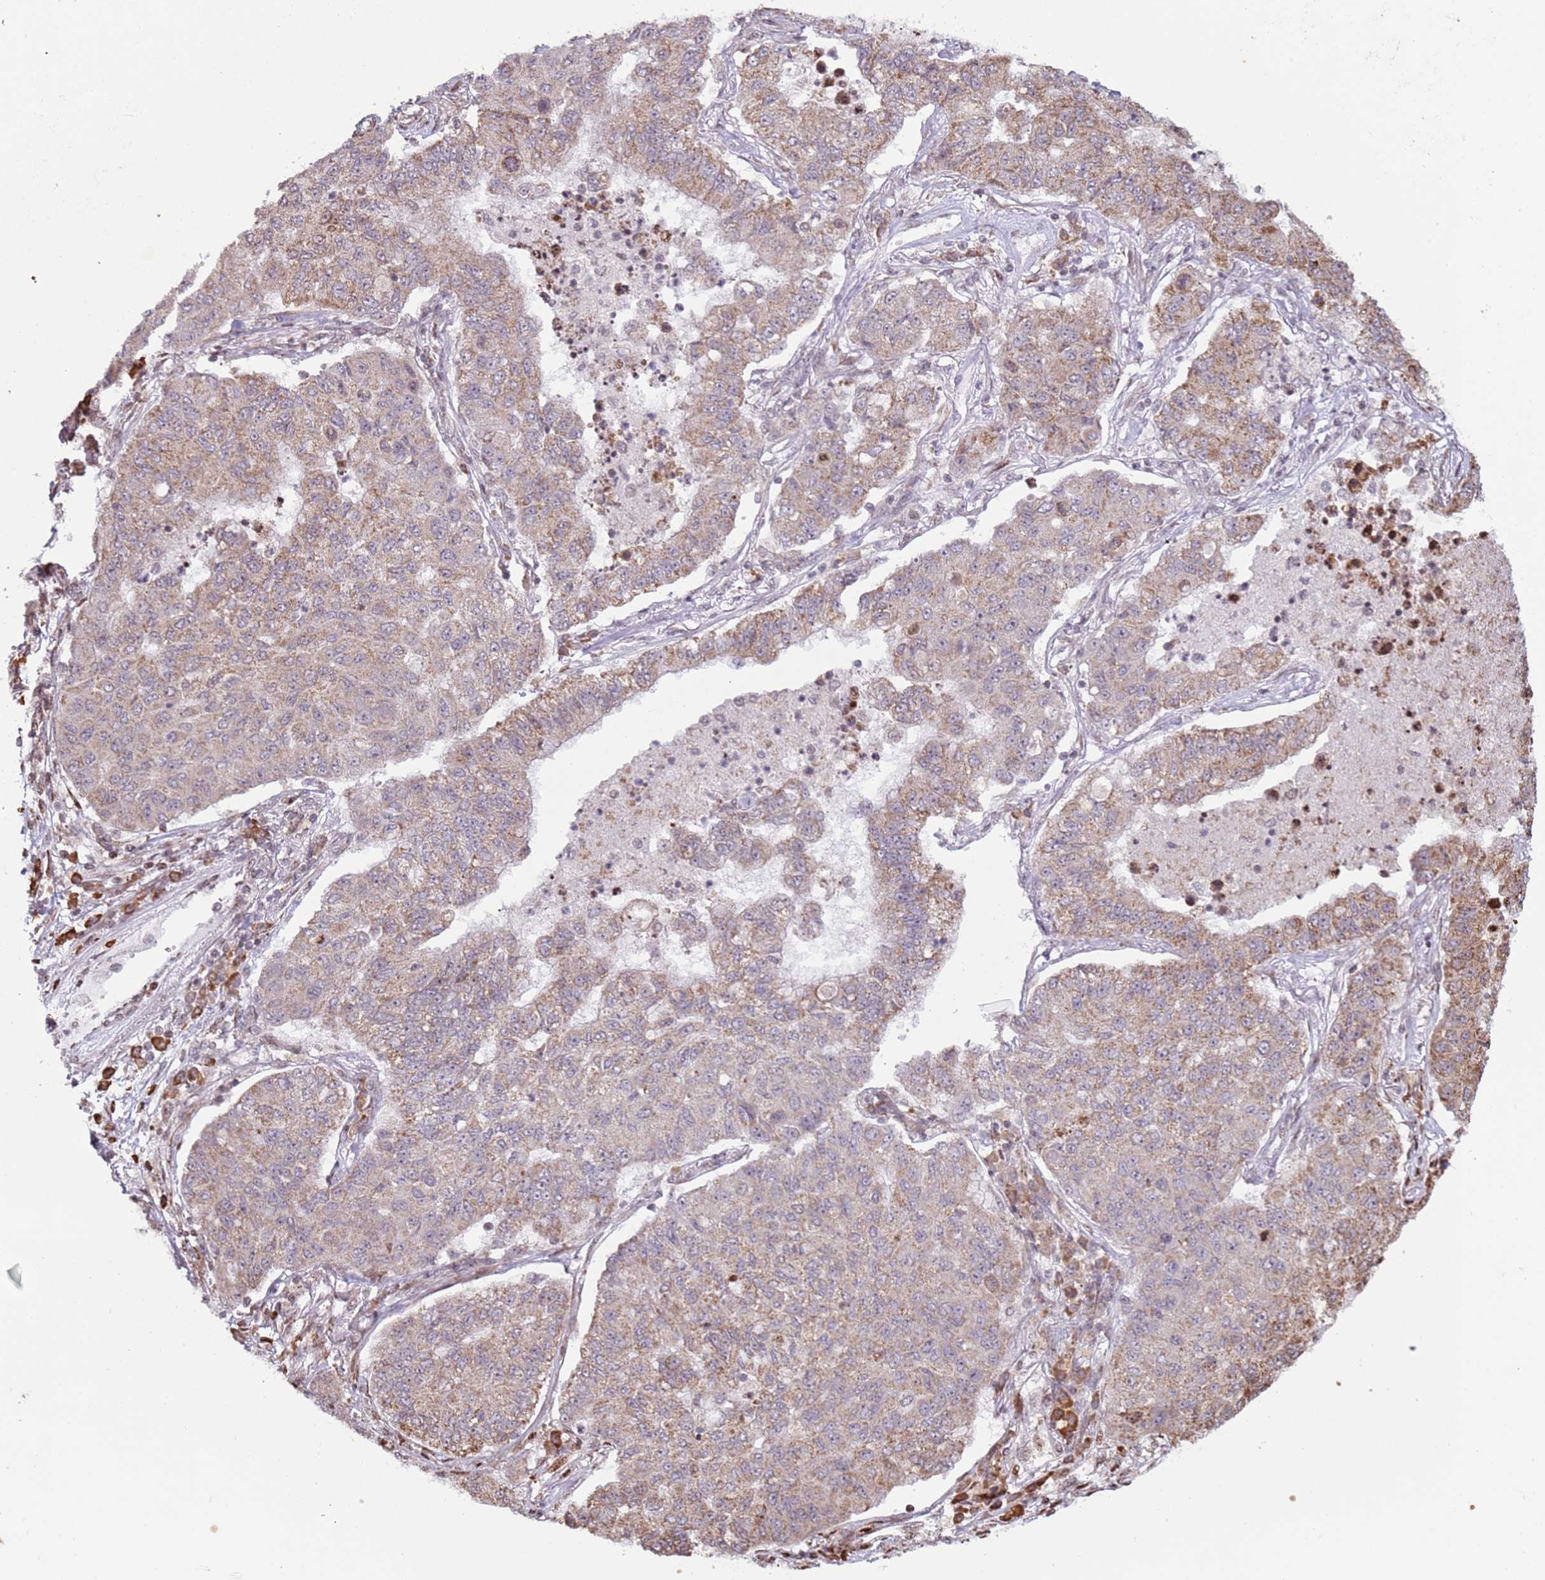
{"staining": {"intensity": "weak", "quantity": ">75%", "location": "cytoplasmic/membranous"}, "tissue": "lung cancer", "cell_type": "Tumor cells", "image_type": "cancer", "snomed": [{"axis": "morphology", "description": "Squamous cell carcinoma, NOS"}, {"axis": "topography", "description": "Lung"}], "caption": "Squamous cell carcinoma (lung) stained with immunohistochemistry exhibits weak cytoplasmic/membranous staining in approximately >75% of tumor cells. The staining is performed using DAB (3,3'-diaminobenzidine) brown chromogen to label protein expression. The nuclei are counter-stained blue using hematoxylin.", "gene": "SCAF1", "patient": {"sex": "male", "age": 74}}